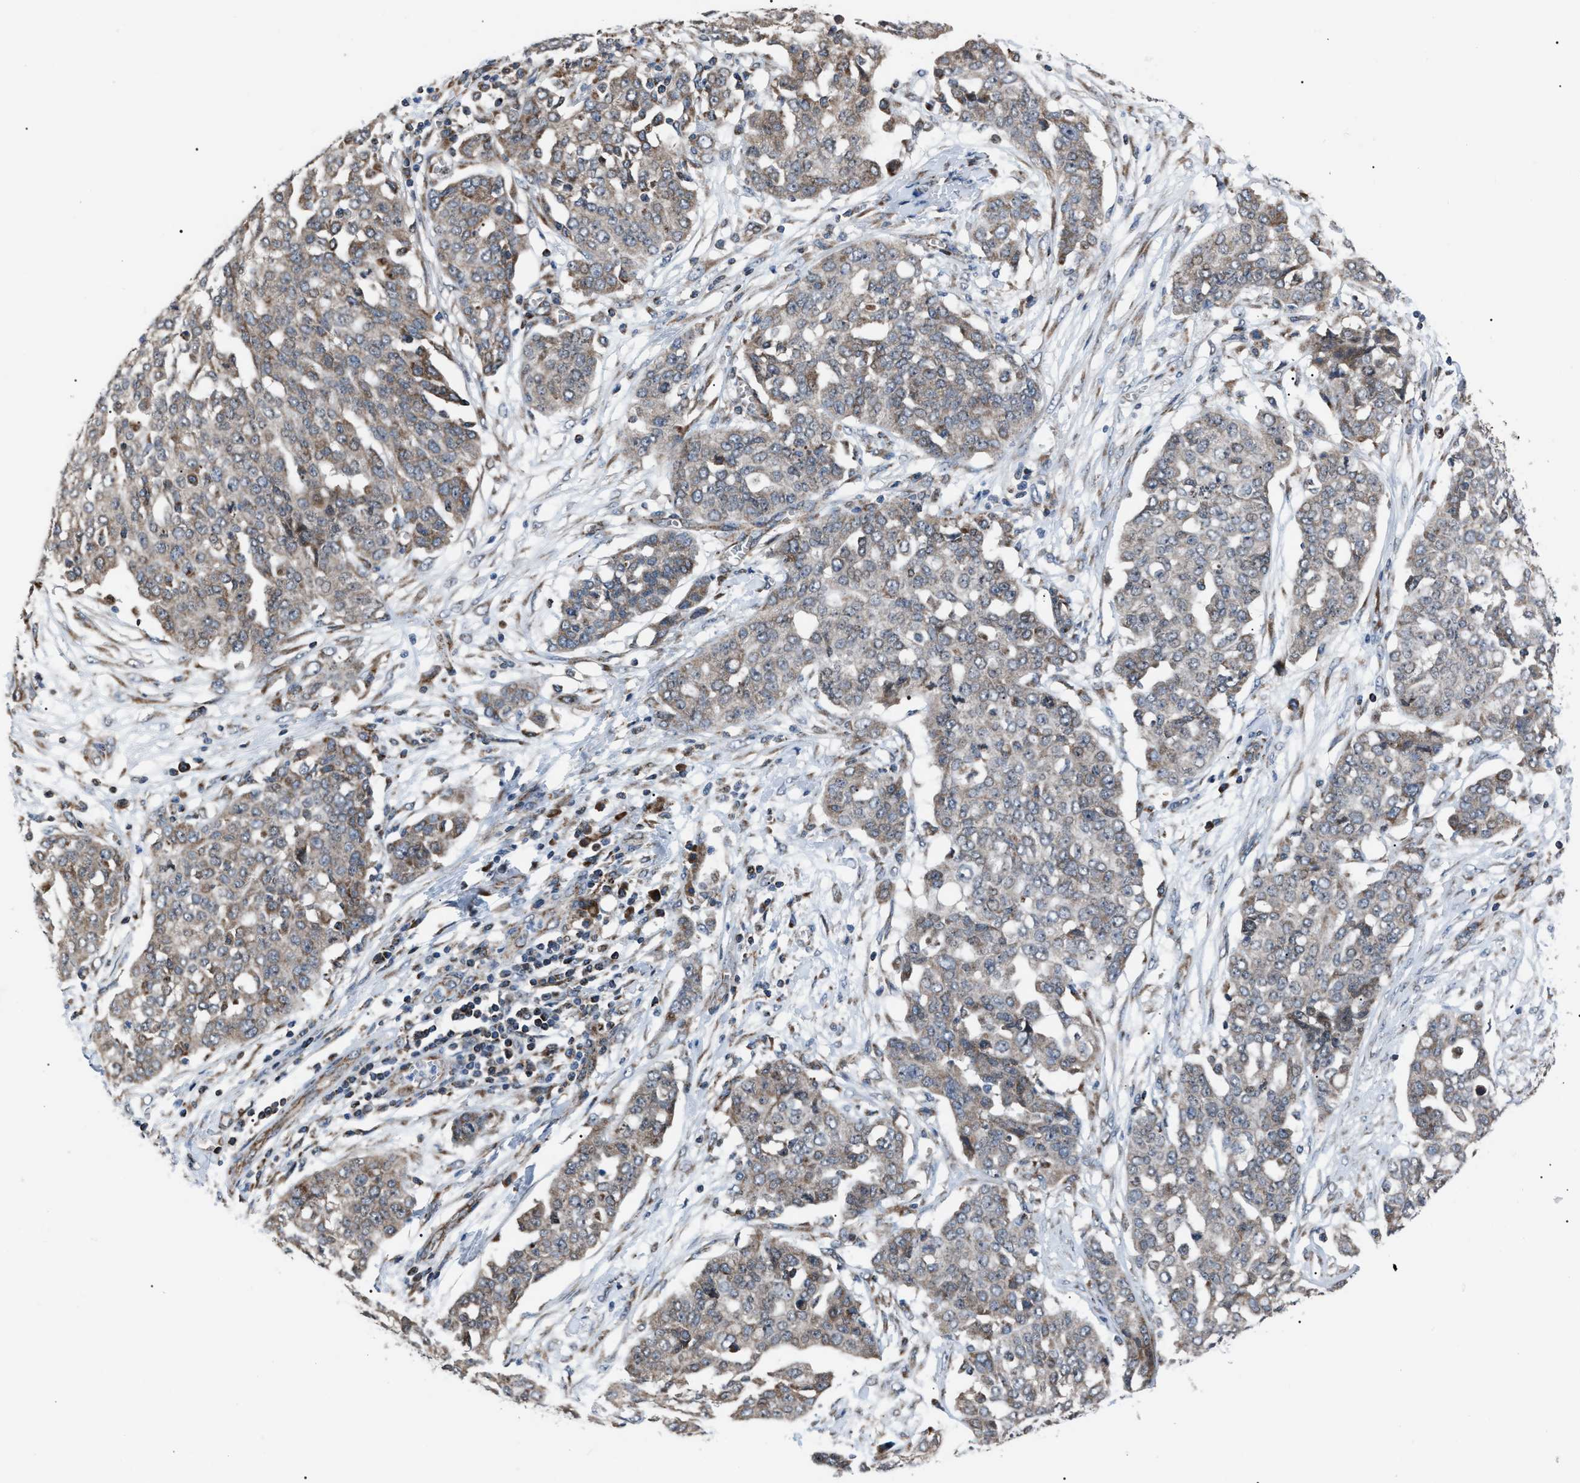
{"staining": {"intensity": "weak", "quantity": ">75%", "location": "cytoplasmic/membranous"}, "tissue": "ovarian cancer", "cell_type": "Tumor cells", "image_type": "cancer", "snomed": [{"axis": "morphology", "description": "Cystadenocarcinoma, serous, NOS"}, {"axis": "topography", "description": "Soft tissue"}, {"axis": "topography", "description": "Ovary"}], "caption": "Brown immunohistochemical staining in human ovarian serous cystadenocarcinoma reveals weak cytoplasmic/membranous positivity in approximately >75% of tumor cells. The staining is performed using DAB (3,3'-diaminobenzidine) brown chromogen to label protein expression. The nuclei are counter-stained blue using hematoxylin.", "gene": "AGO2", "patient": {"sex": "female", "age": 57}}